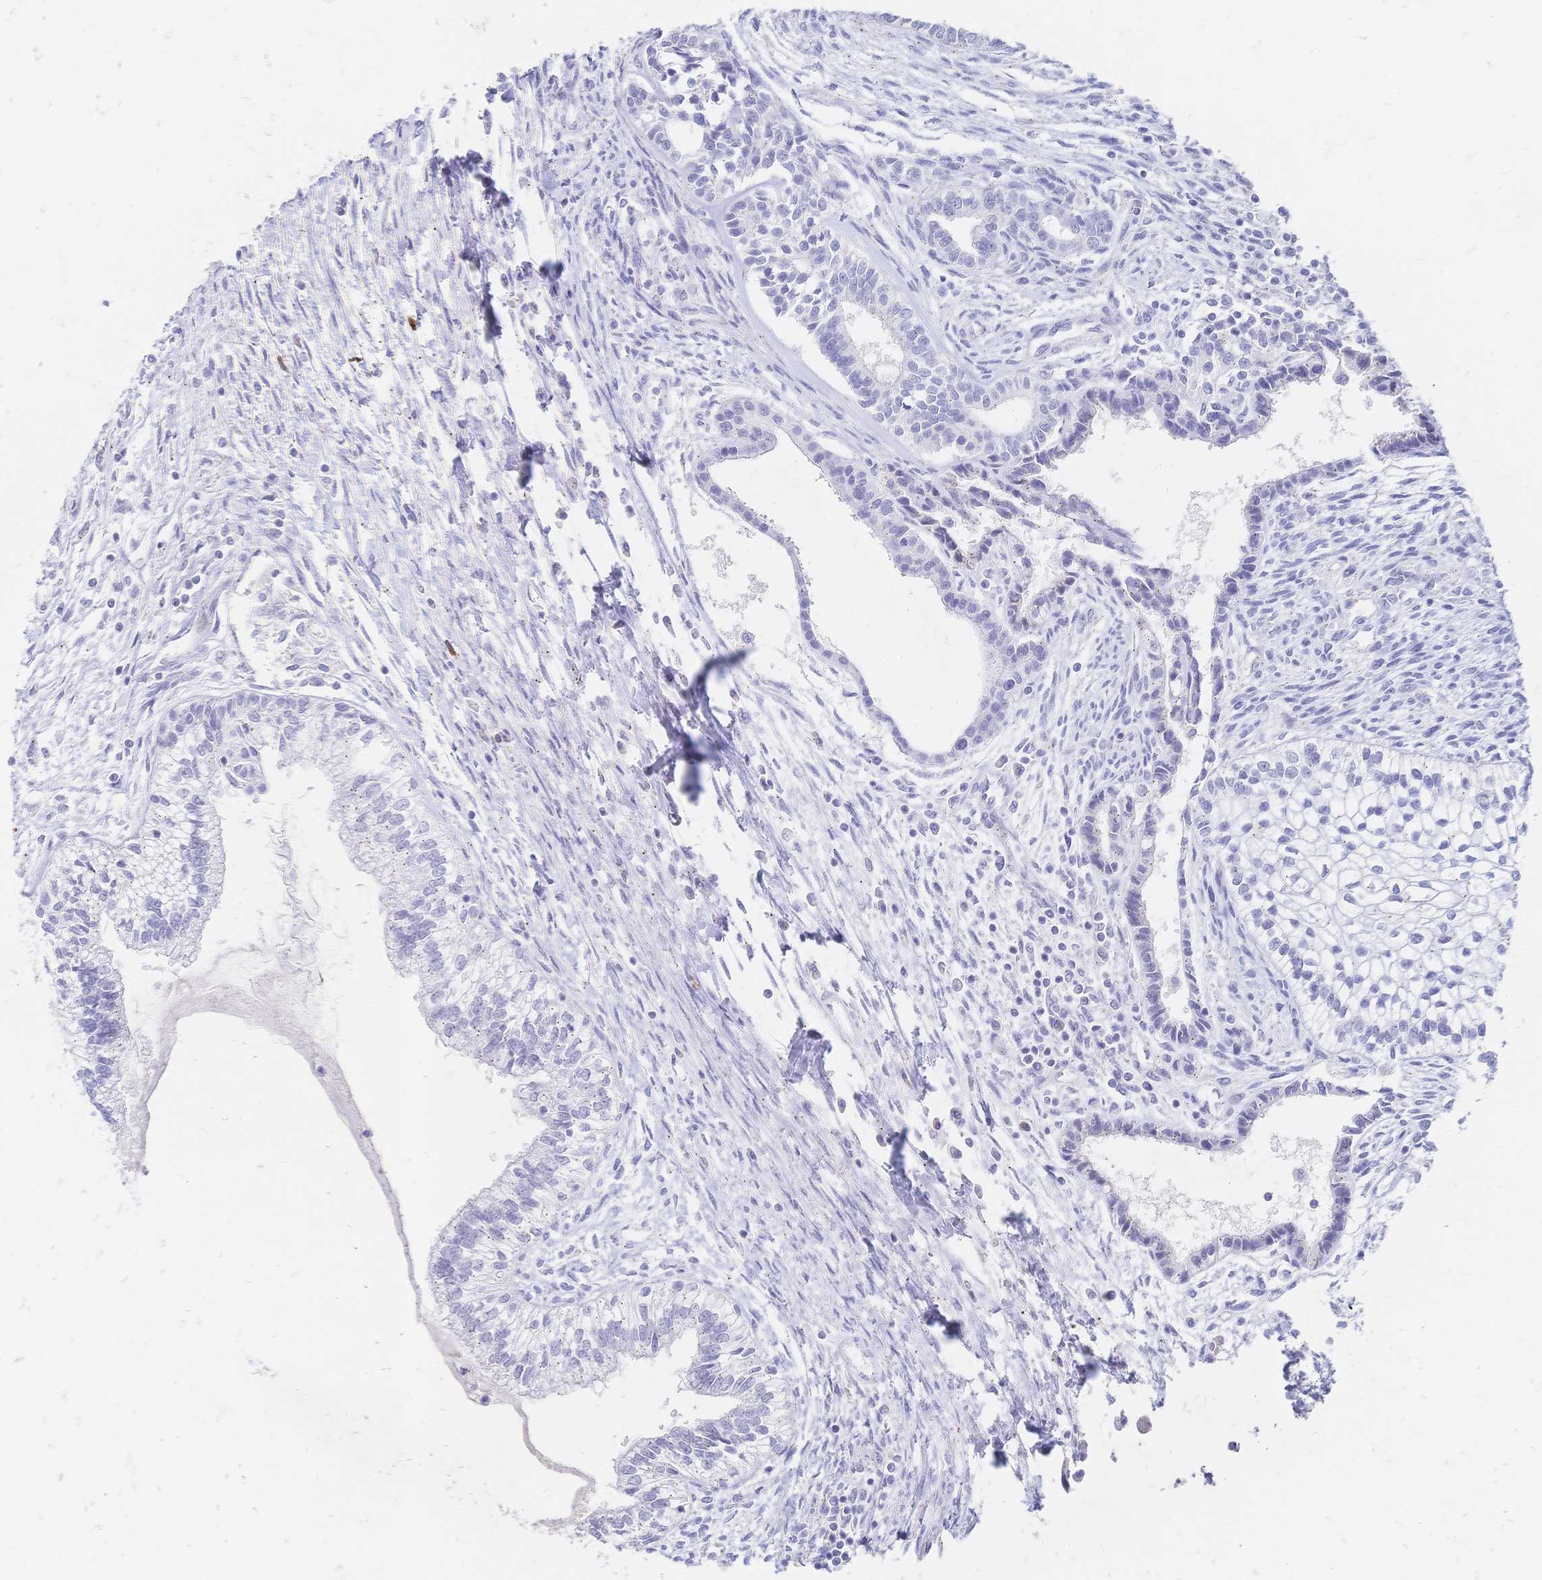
{"staining": {"intensity": "negative", "quantity": "none", "location": "none"}, "tissue": "testis cancer", "cell_type": "Tumor cells", "image_type": "cancer", "snomed": [{"axis": "morphology", "description": "Carcinoma, Embryonal, NOS"}, {"axis": "topography", "description": "Testis"}], "caption": "Immunohistochemical staining of testis embryonal carcinoma demonstrates no significant staining in tumor cells.", "gene": "PSORS1C2", "patient": {"sex": "male", "age": 37}}